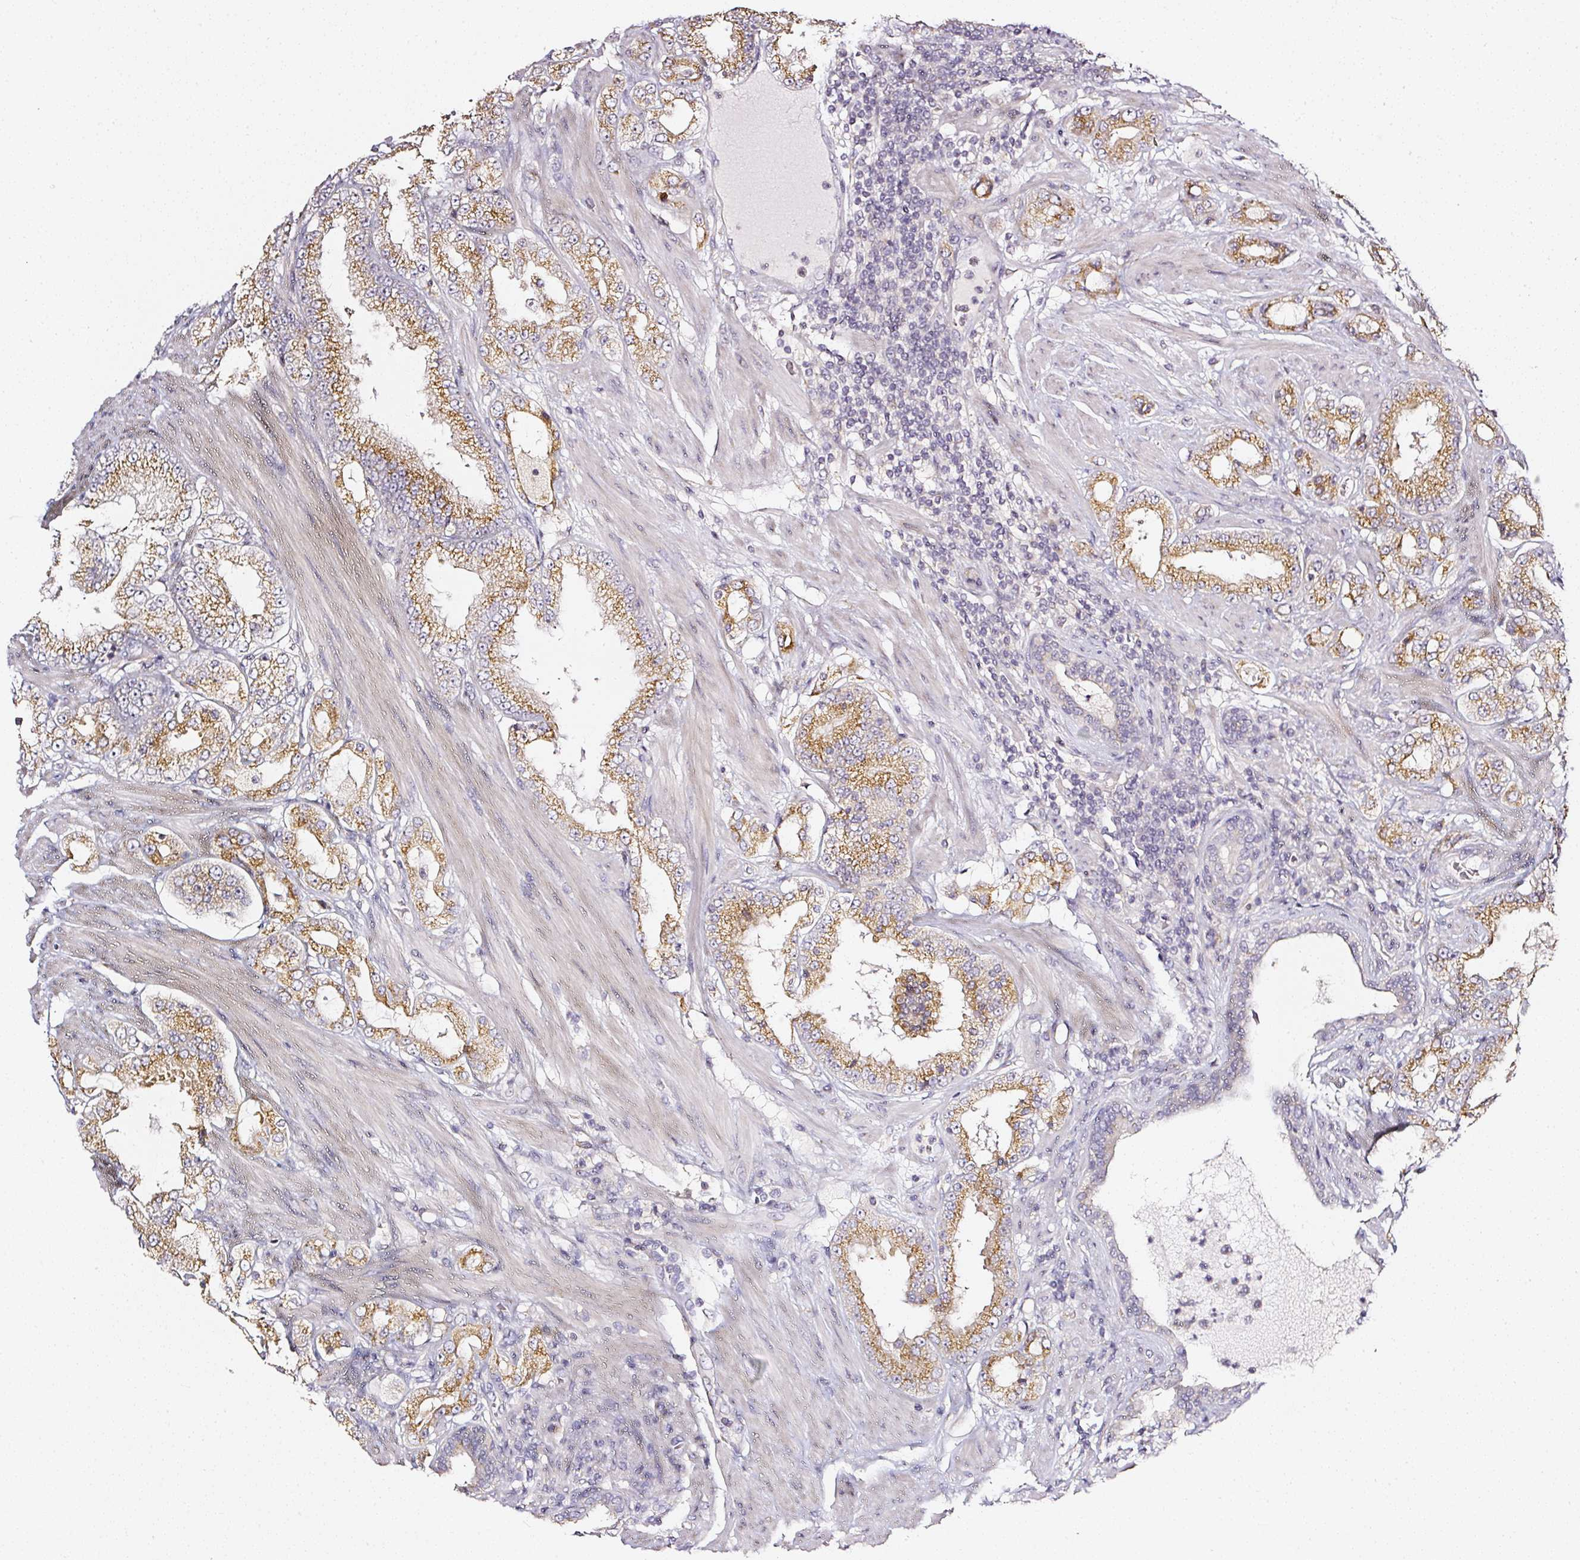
{"staining": {"intensity": "moderate", "quantity": ">75%", "location": "cytoplasmic/membranous"}, "tissue": "prostate cancer", "cell_type": "Tumor cells", "image_type": "cancer", "snomed": [{"axis": "morphology", "description": "Adenocarcinoma, High grade"}, {"axis": "topography", "description": "Prostate"}], "caption": "The image reveals staining of prostate cancer (high-grade adenocarcinoma), revealing moderate cytoplasmic/membranous protein expression (brown color) within tumor cells.", "gene": "NTRK1", "patient": {"sex": "male", "age": 68}}